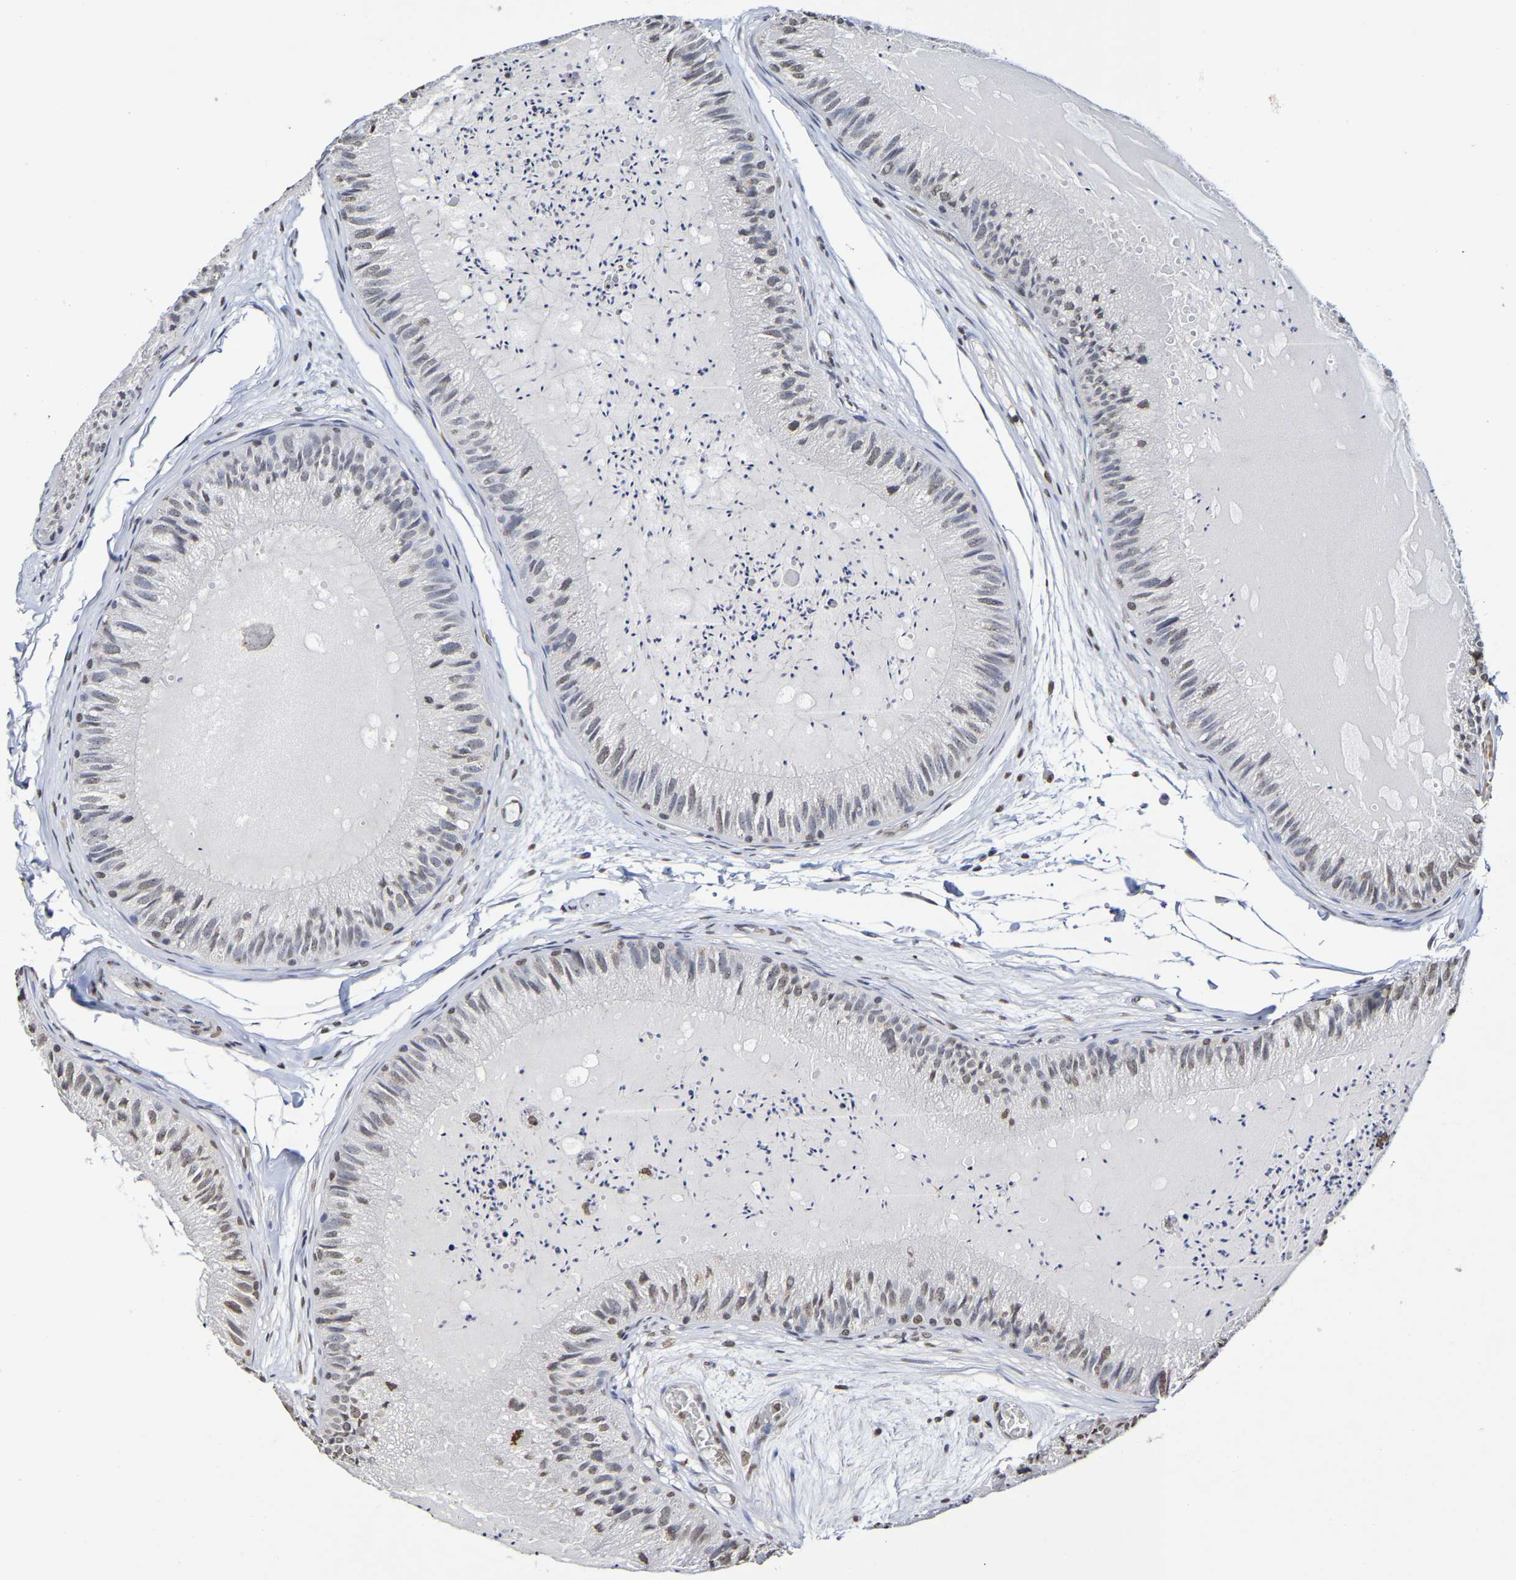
{"staining": {"intensity": "moderate", "quantity": "25%-75%", "location": "nuclear"}, "tissue": "epididymis", "cell_type": "Glandular cells", "image_type": "normal", "snomed": [{"axis": "morphology", "description": "Normal tissue, NOS"}, {"axis": "topography", "description": "Epididymis"}], "caption": "High-magnification brightfield microscopy of benign epididymis stained with DAB (brown) and counterstained with hematoxylin (blue). glandular cells exhibit moderate nuclear expression is present in approximately25%-75% of cells.", "gene": "ATF4", "patient": {"sex": "male", "age": 31}}